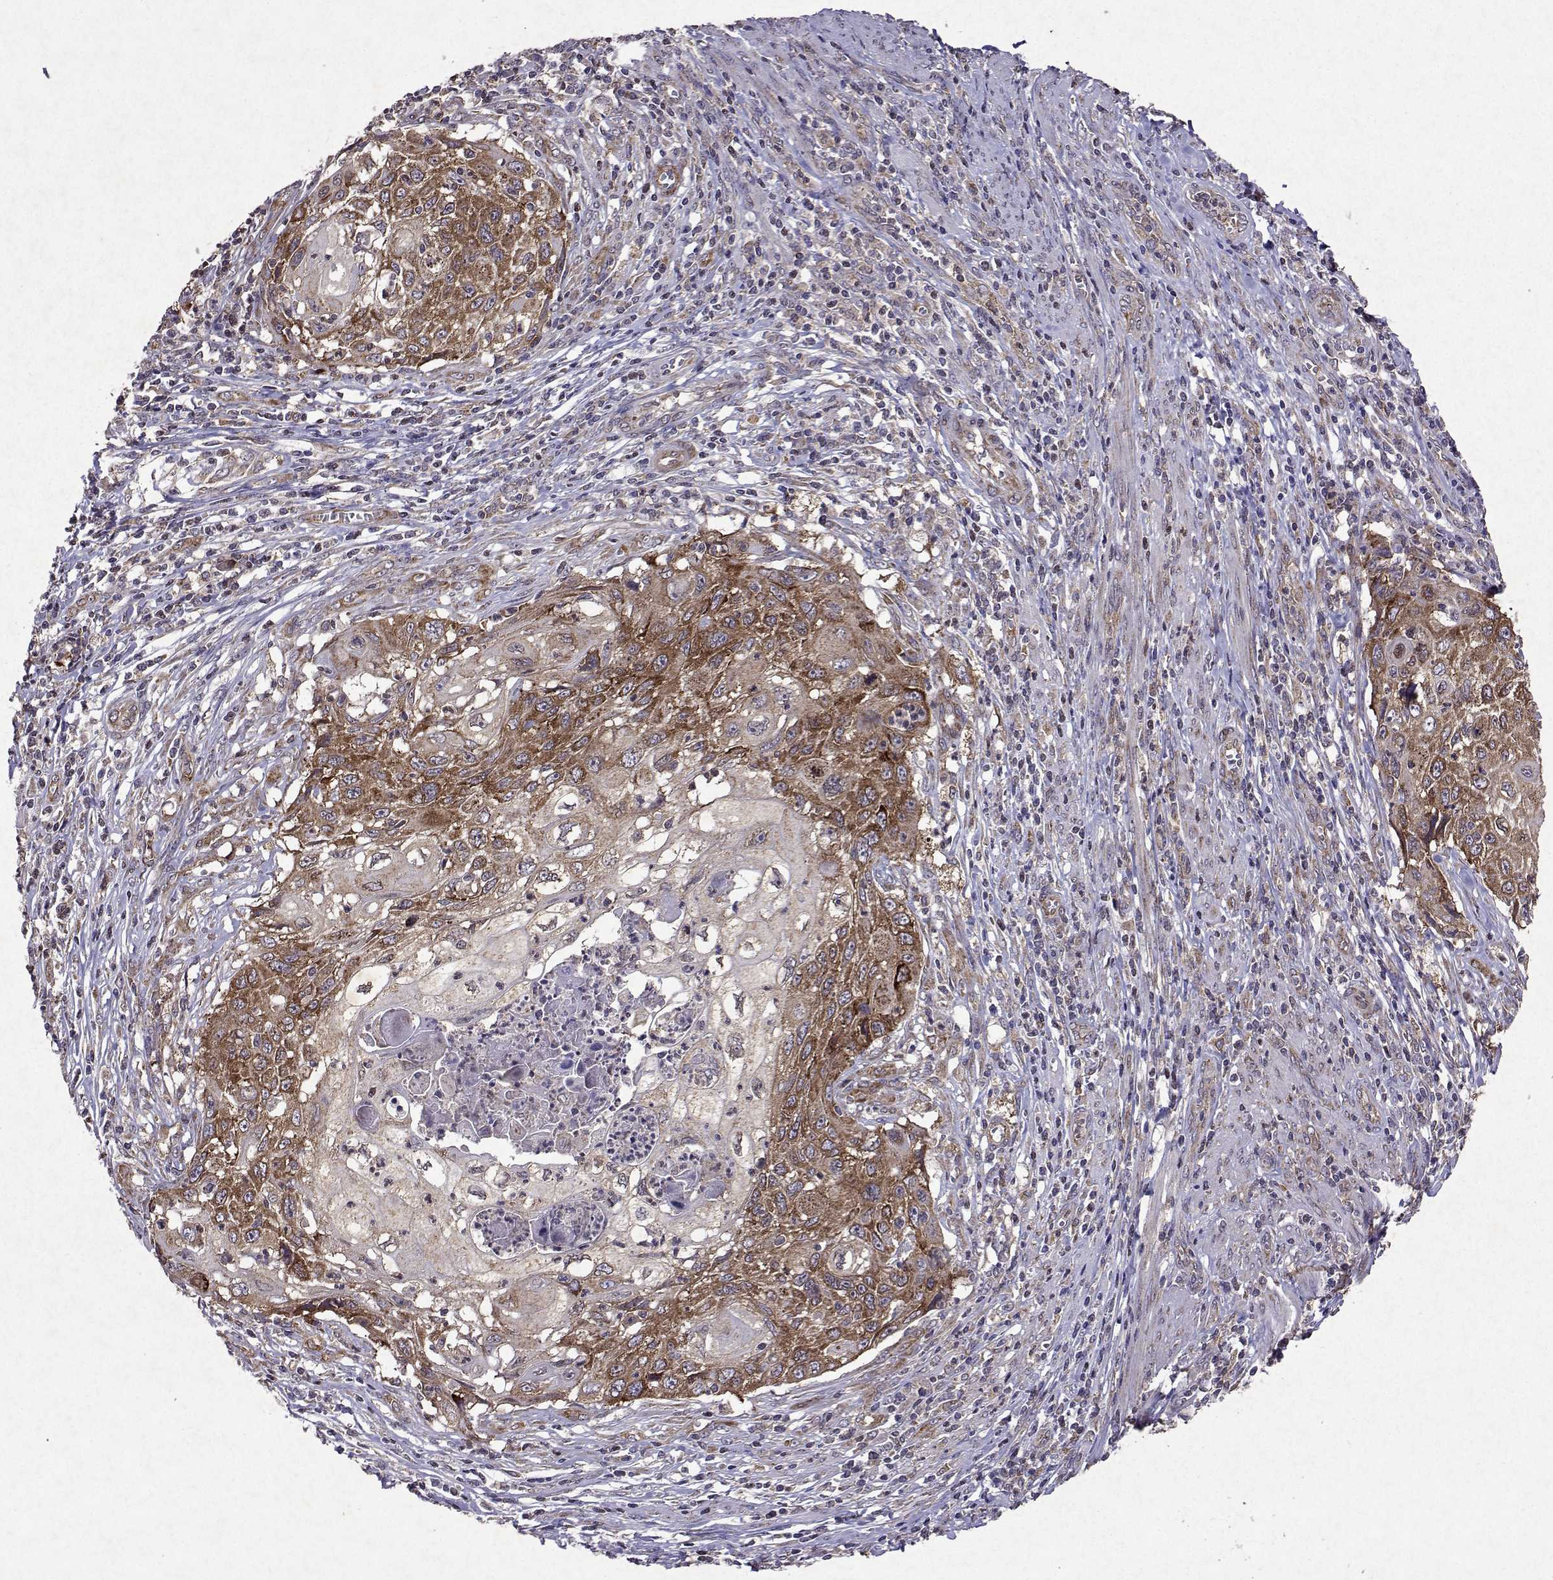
{"staining": {"intensity": "moderate", "quantity": "25%-75%", "location": "cytoplasmic/membranous"}, "tissue": "cervical cancer", "cell_type": "Tumor cells", "image_type": "cancer", "snomed": [{"axis": "morphology", "description": "Squamous cell carcinoma, NOS"}, {"axis": "topography", "description": "Cervix"}], "caption": "A histopathology image of cervical cancer stained for a protein exhibits moderate cytoplasmic/membranous brown staining in tumor cells.", "gene": "TARBP2", "patient": {"sex": "female", "age": 70}}